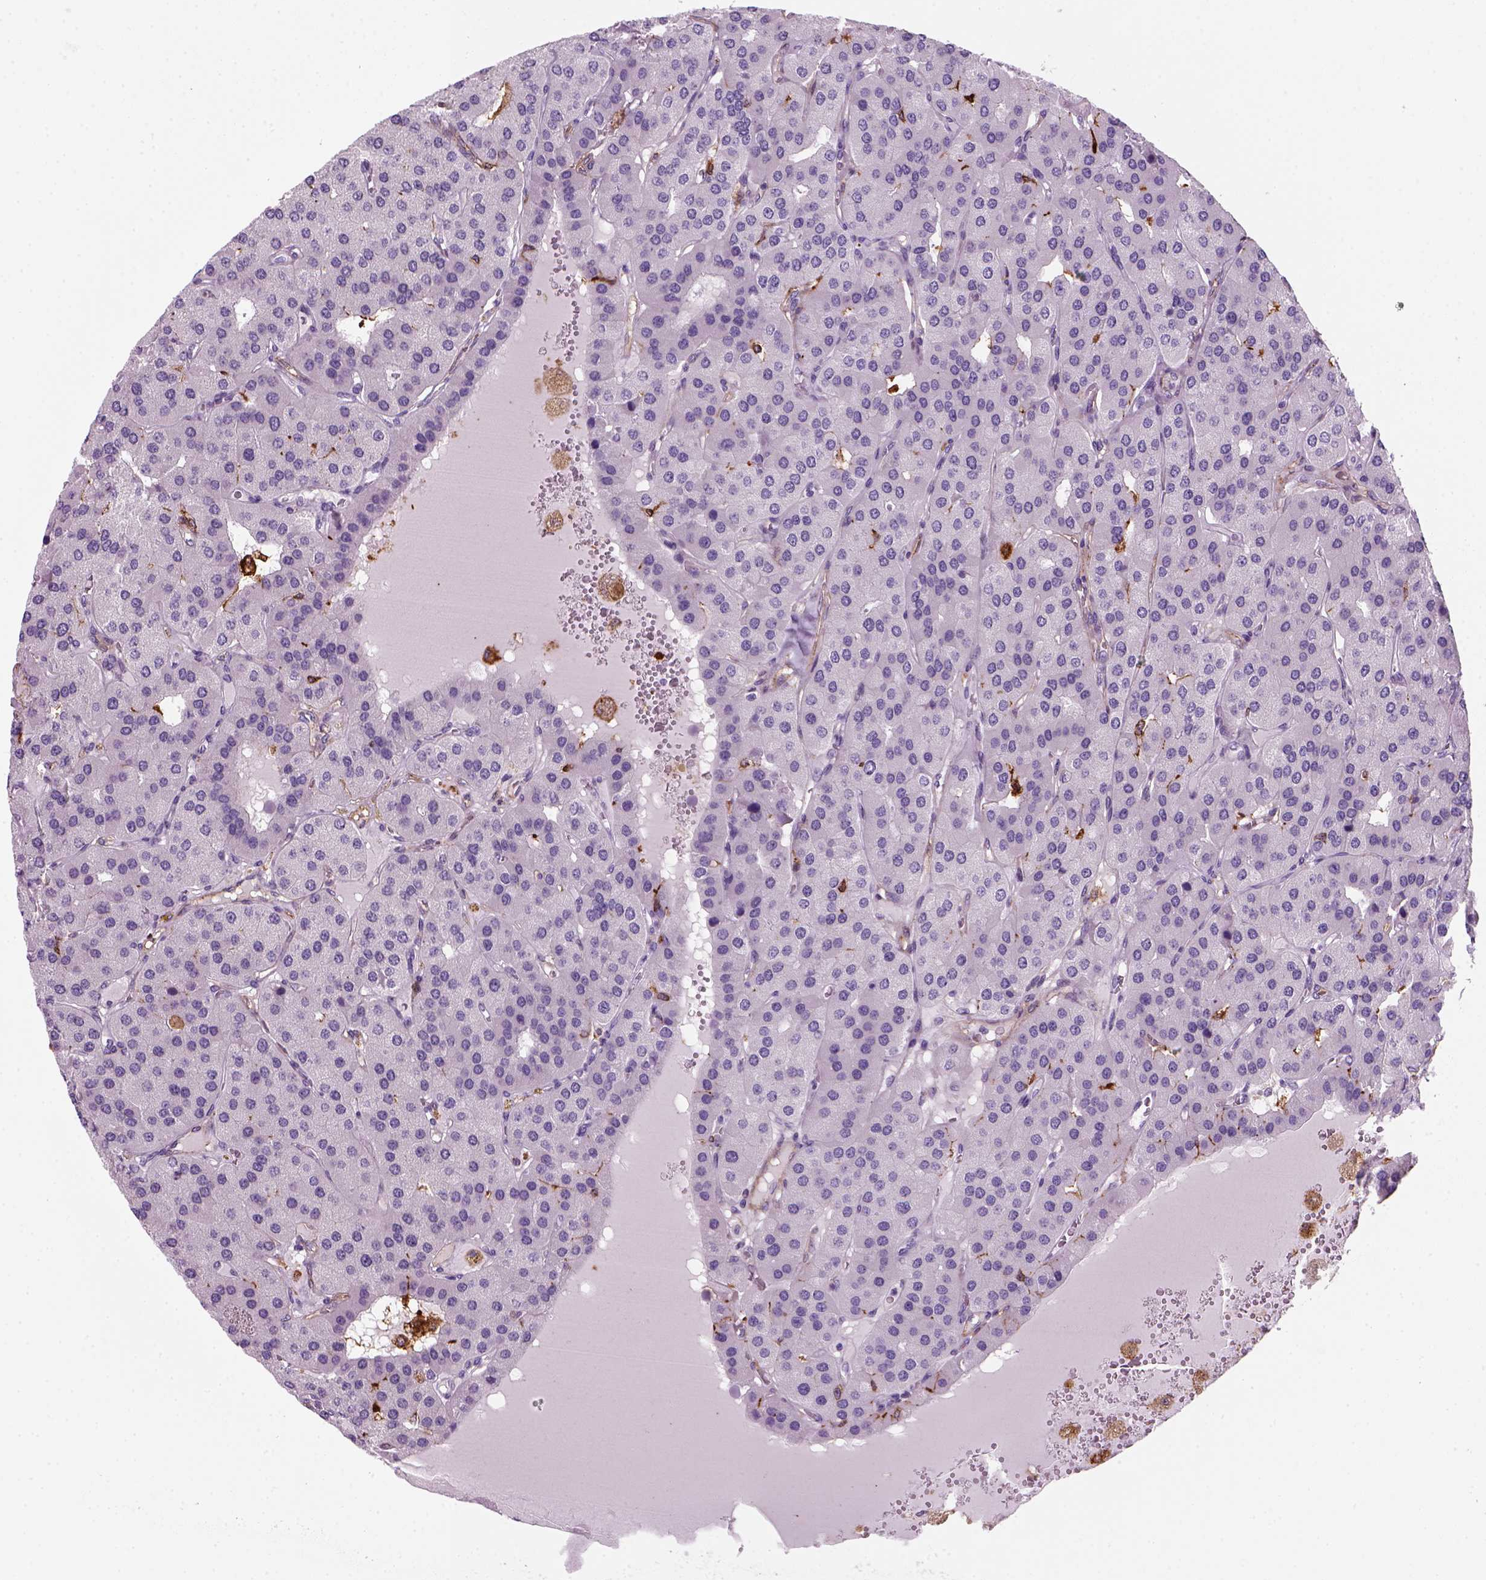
{"staining": {"intensity": "negative", "quantity": "none", "location": "none"}, "tissue": "parathyroid gland", "cell_type": "Glandular cells", "image_type": "normal", "snomed": [{"axis": "morphology", "description": "Normal tissue, NOS"}, {"axis": "morphology", "description": "Adenoma, NOS"}, {"axis": "topography", "description": "Parathyroid gland"}], "caption": "The photomicrograph displays no significant expression in glandular cells of parathyroid gland.", "gene": "MARCKS", "patient": {"sex": "female", "age": 86}}